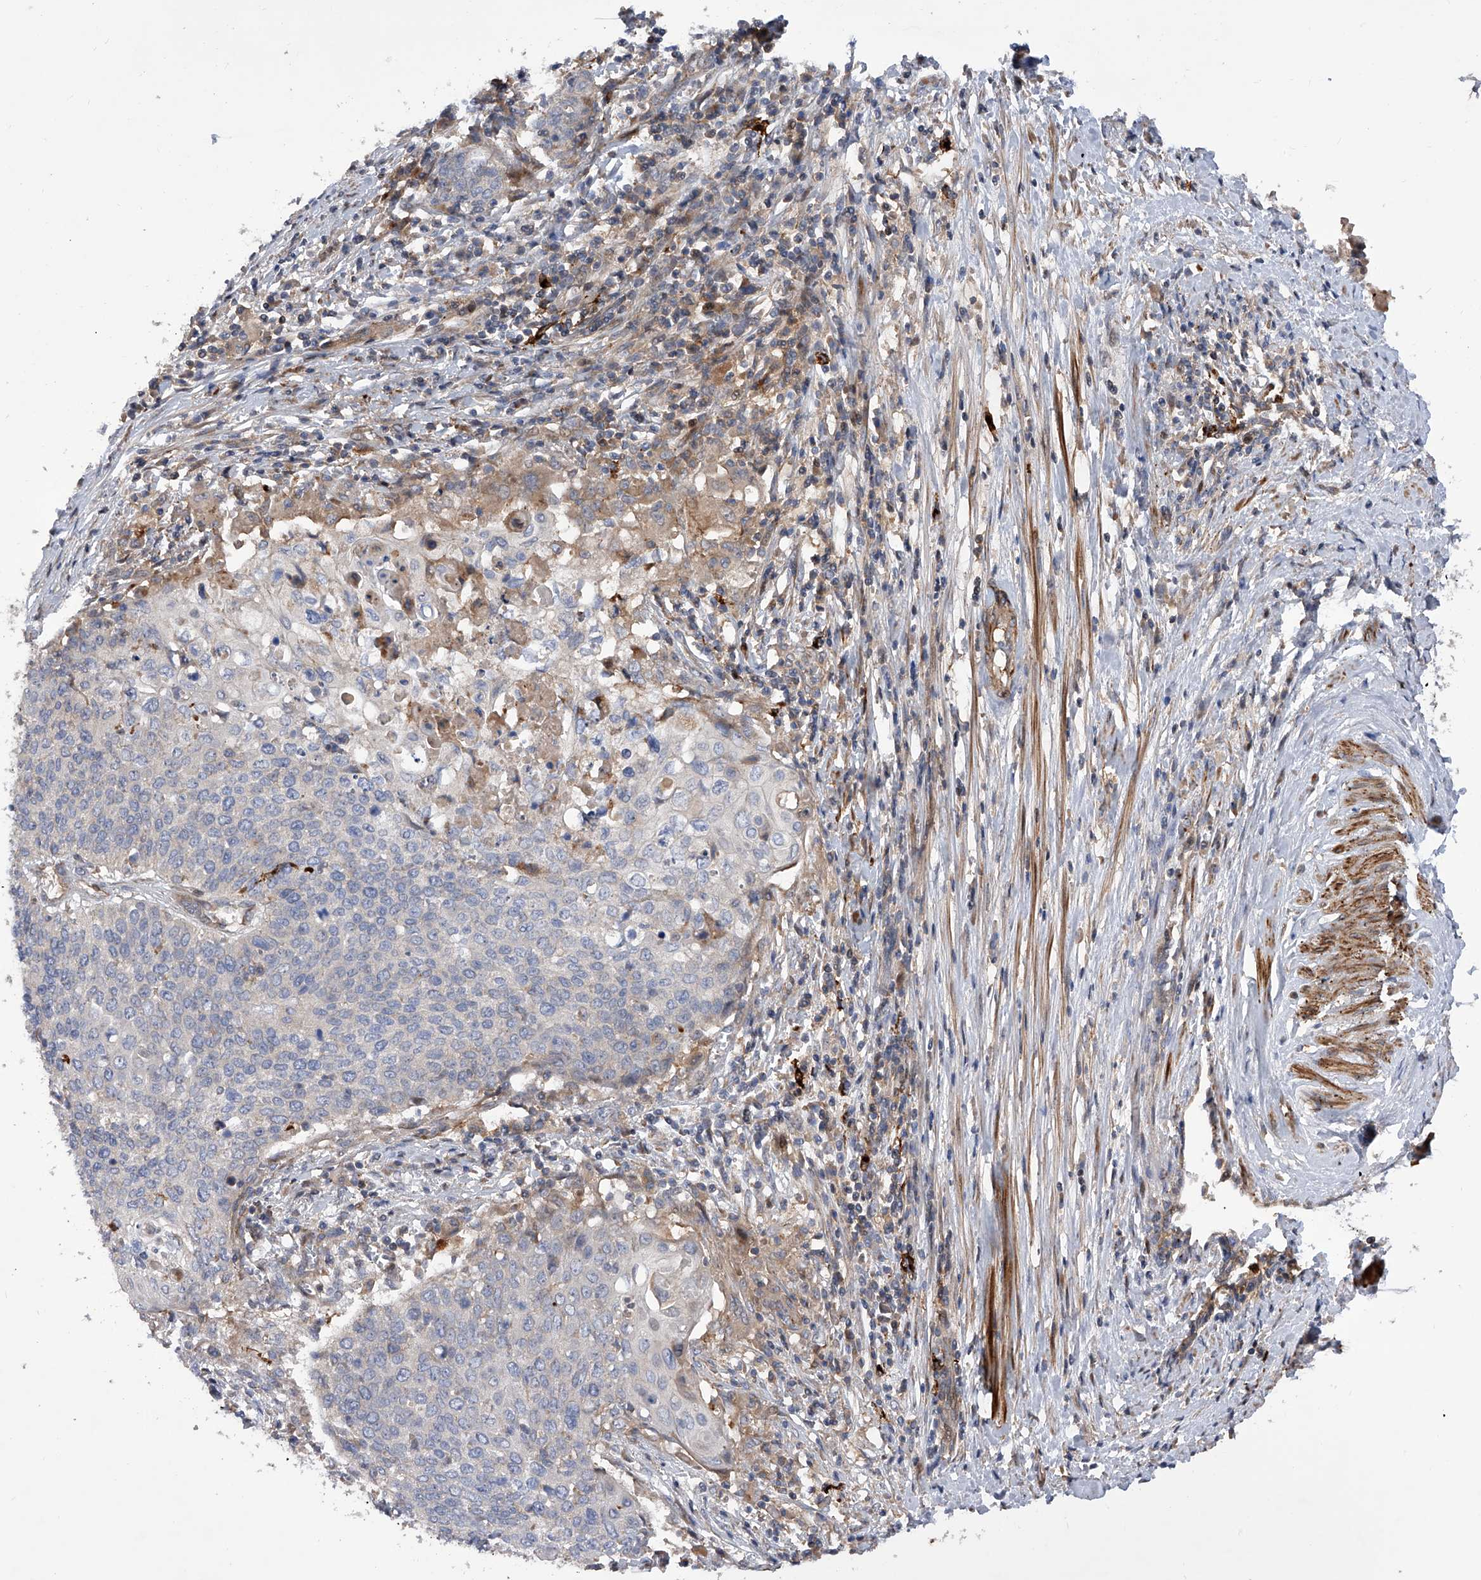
{"staining": {"intensity": "negative", "quantity": "none", "location": "none"}, "tissue": "cervical cancer", "cell_type": "Tumor cells", "image_type": "cancer", "snomed": [{"axis": "morphology", "description": "Squamous cell carcinoma, NOS"}, {"axis": "topography", "description": "Cervix"}], "caption": "High magnification brightfield microscopy of squamous cell carcinoma (cervical) stained with DAB (brown) and counterstained with hematoxylin (blue): tumor cells show no significant expression. (Immunohistochemistry, brightfield microscopy, high magnification).", "gene": "PDSS2", "patient": {"sex": "female", "age": 39}}